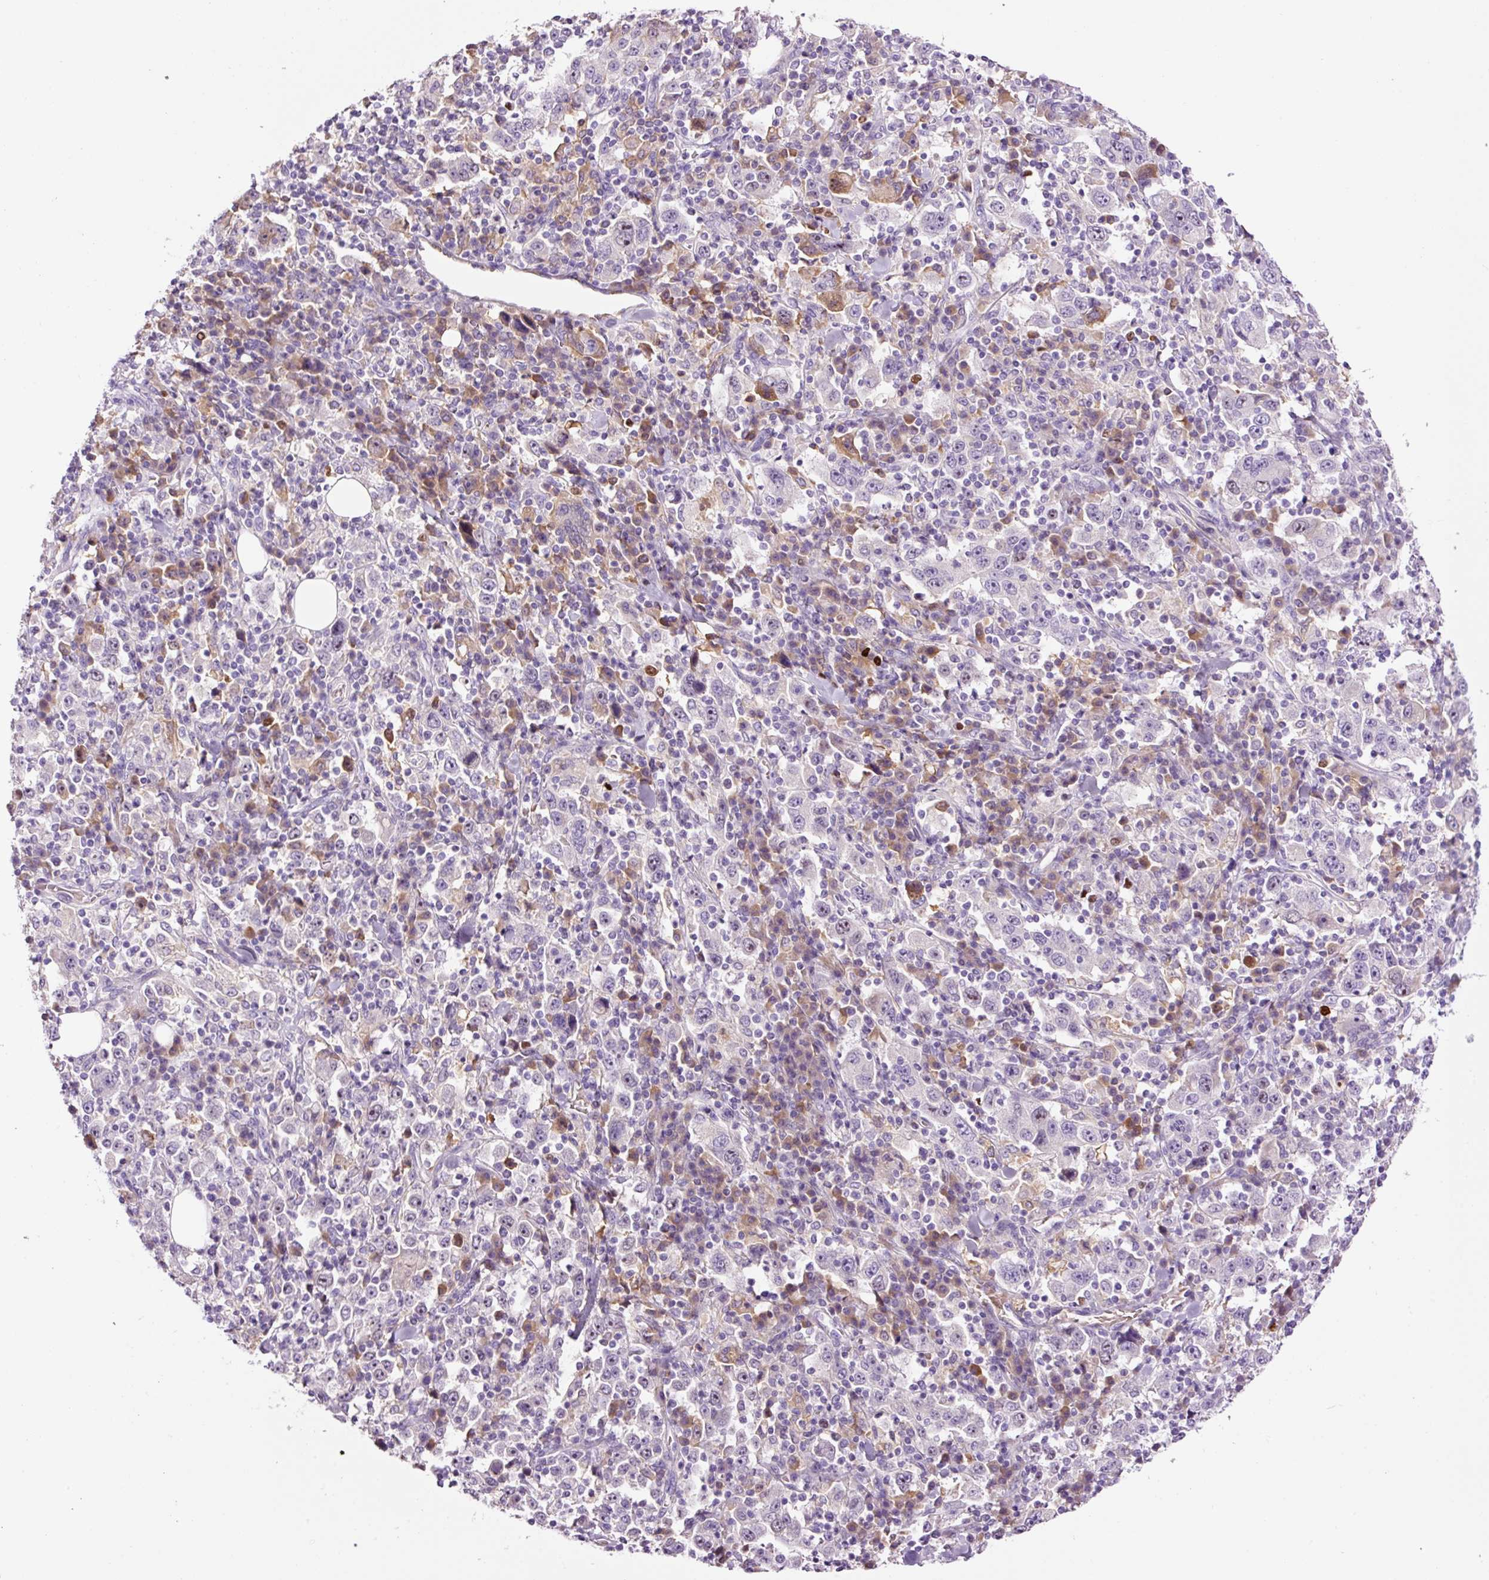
{"staining": {"intensity": "moderate", "quantity": "<25%", "location": "cytoplasmic/membranous"}, "tissue": "stomach cancer", "cell_type": "Tumor cells", "image_type": "cancer", "snomed": [{"axis": "morphology", "description": "Normal tissue, NOS"}, {"axis": "morphology", "description": "Adenocarcinoma, NOS"}, {"axis": "topography", "description": "Stomach, upper"}, {"axis": "topography", "description": "Stomach"}], "caption": "Protein staining of stomach cancer (adenocarcinoma) tissue displays moderate cytoplasmic/membranous expression in approximately <25% of tumor cells.", "gene": "DPPA4", "patient": {"sex": "male", "age": 59}}